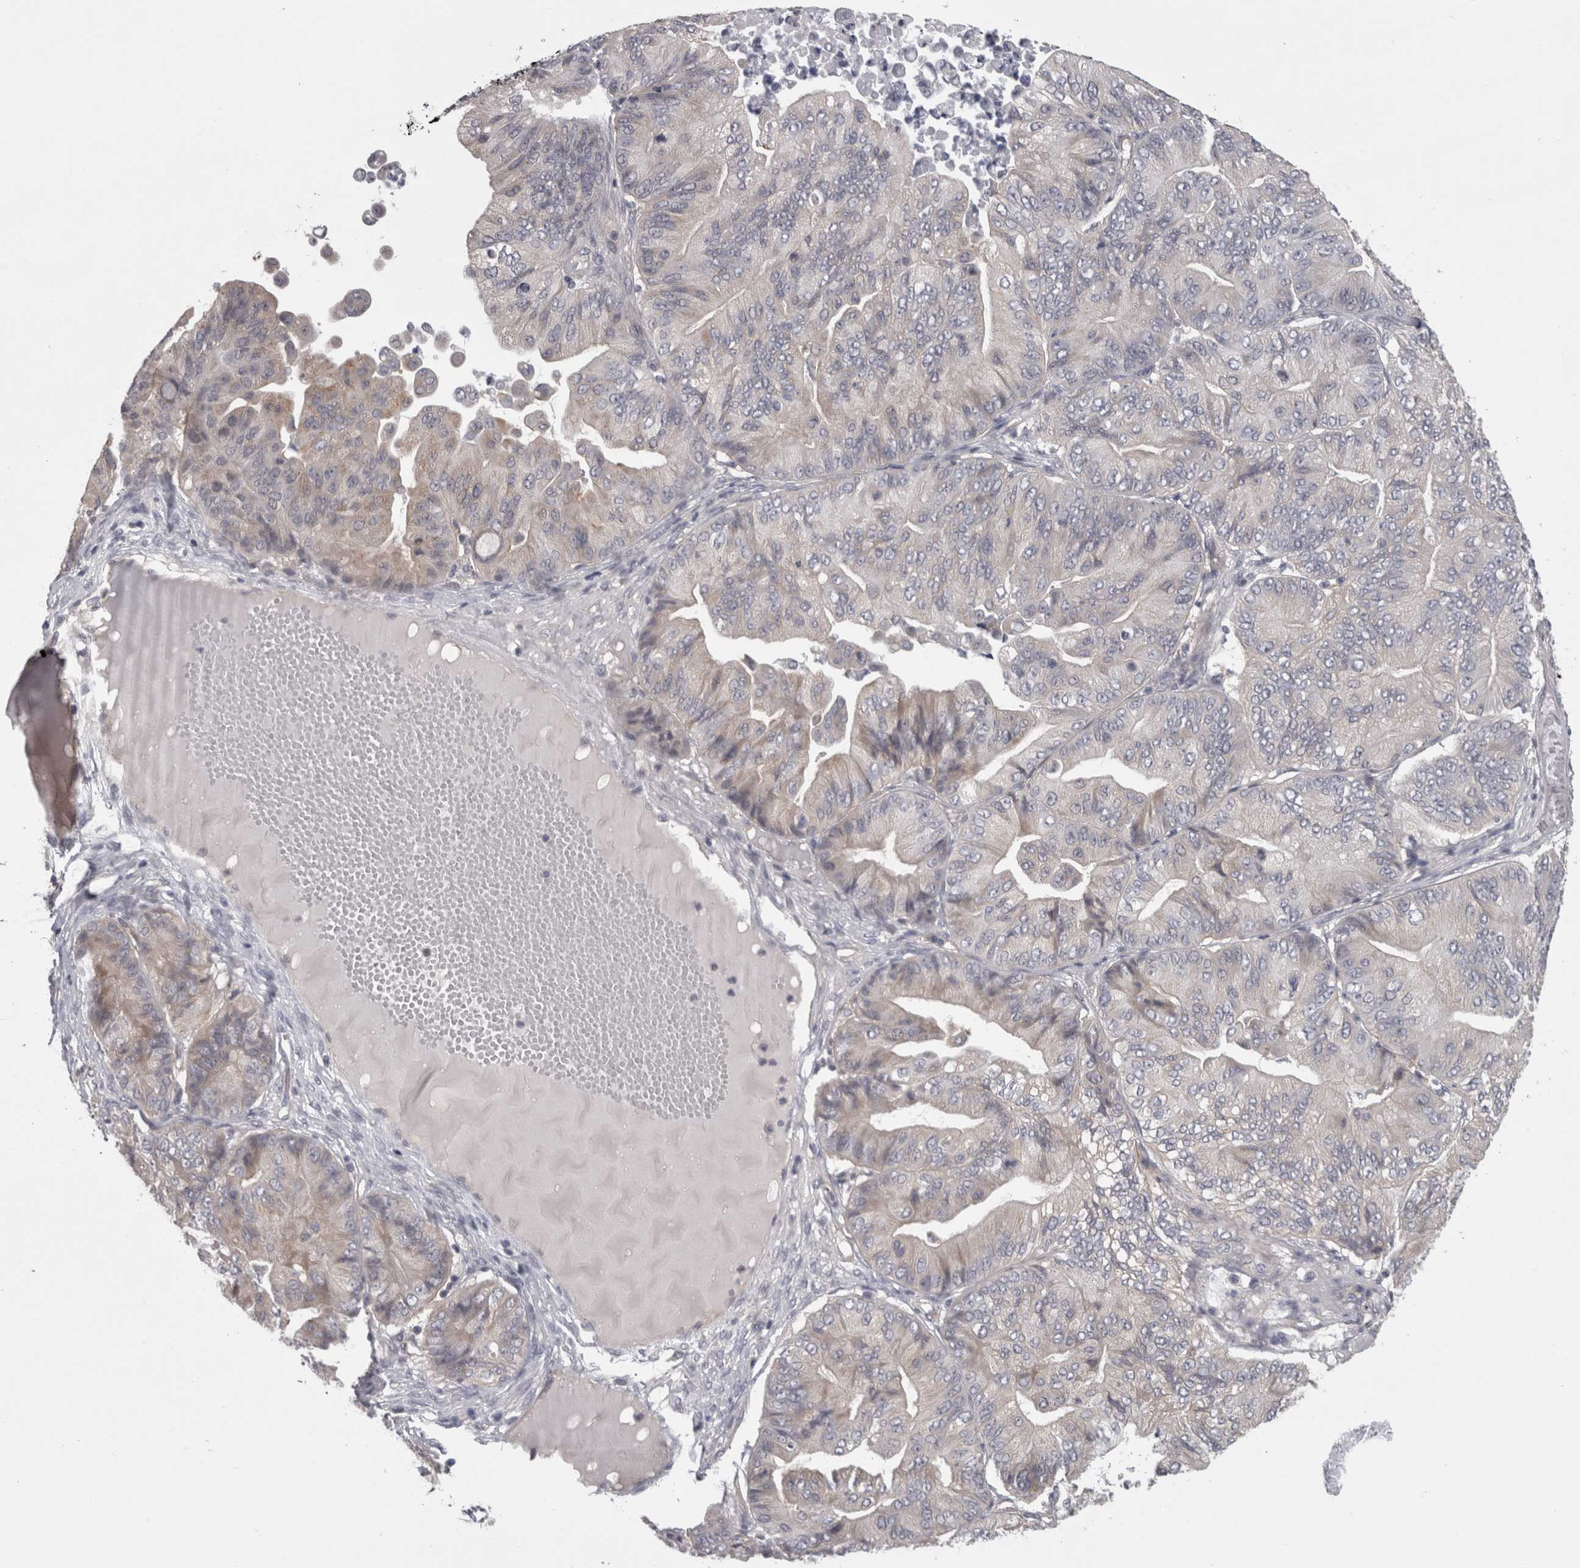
{"staining": {"intensity": "weak", "quantity": "<25%", "location": "cytoplasmic/membranous"}, "tissue": "ovarian cancer", "cell_type": "Tumor cells", "image_type": "cancer", "snomed": [{"axis": "morphology", "description": "Cystadenocarcinoma, mucinous, NOS"}, {"axis": "topography", "description": "Ovary"}], "caption": "Immunohistochemical staining of human mucinous cystadenocarcinoma (ovarian) shows no significant positivity in tumor cells. (DAB IHC visualized using brightfield microscopy, high magnification).", "gene": "LYZL6", "patient": {"sex": "female", "age": 61}}